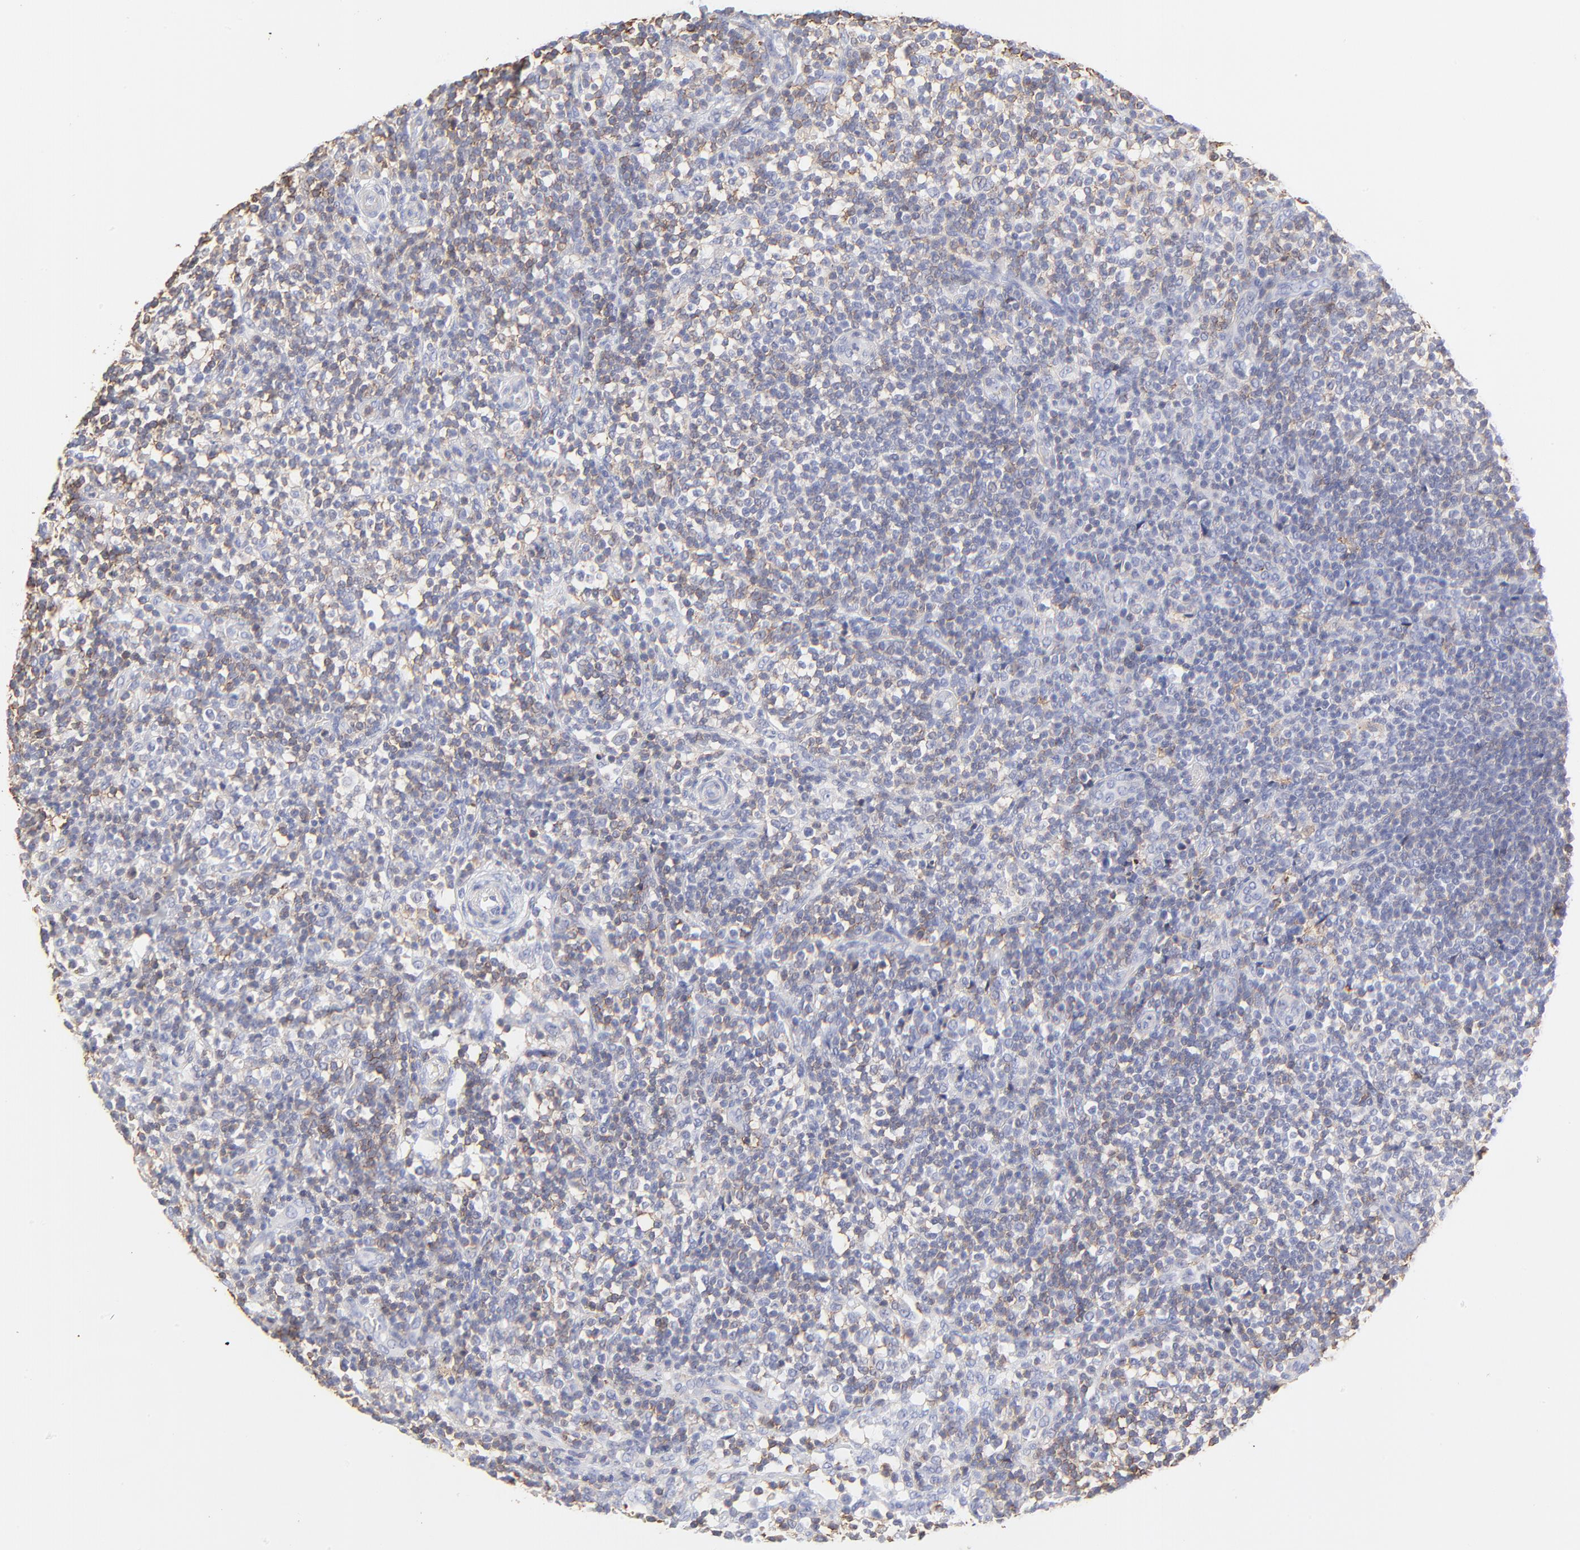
{"staining": {"intensity": "negative", "quantity": "none", "location": "none"}, "tissue": "lymphoma", "cell_type": "Tumor cells", "image_type": "cancer", "snomed": [{"axis": "morphology", "description": "Malignant lymphoma, non-Hodgkin's type, Low grade"}, {"axis": "topography", "description": "Lymph node"}], "caption": "Photomicrograph shows no protein positivity in tumor cells of lymphoma tissue.", "gene": "ANXA6", "patient": {"sex": "female", "age": 76}}